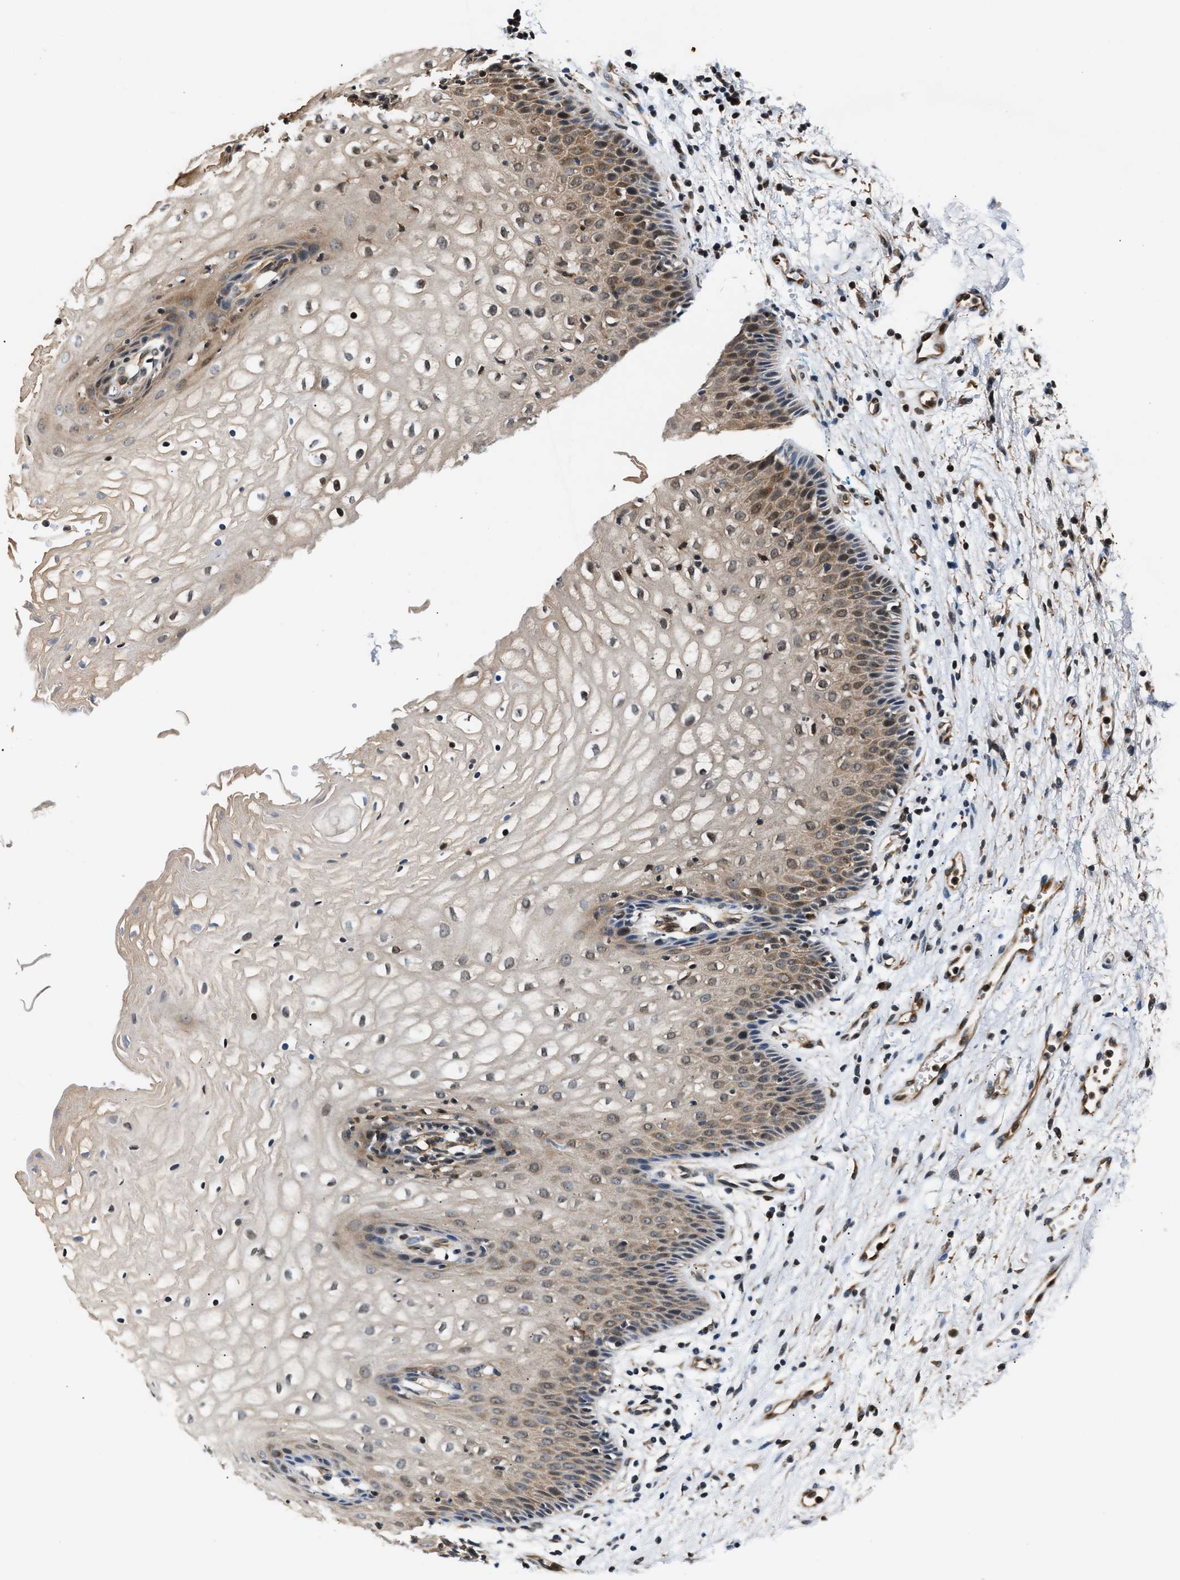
{"staining": {"intensity": "moderate", "quantity": "<25%", "location": "cytoplasmic/membranous,nuclear"}, "tissue": "vagina", "cell_type": "Squamous epithelial cells", "image_type": "normal", "snomed": [{"axis": "morphology", "description": "Normal tissue, NOS"}, {"axis": "topography", "description": "Vagina"}], "caption": "DAB immunohistochemical staining of normal vagina shows moderate cytoplasmic/membranous,nuclear protein expression in about <25% of squamous epithelial cells.", "gene": "TUT7", "patient": {"sex": "female", "age": 34}}